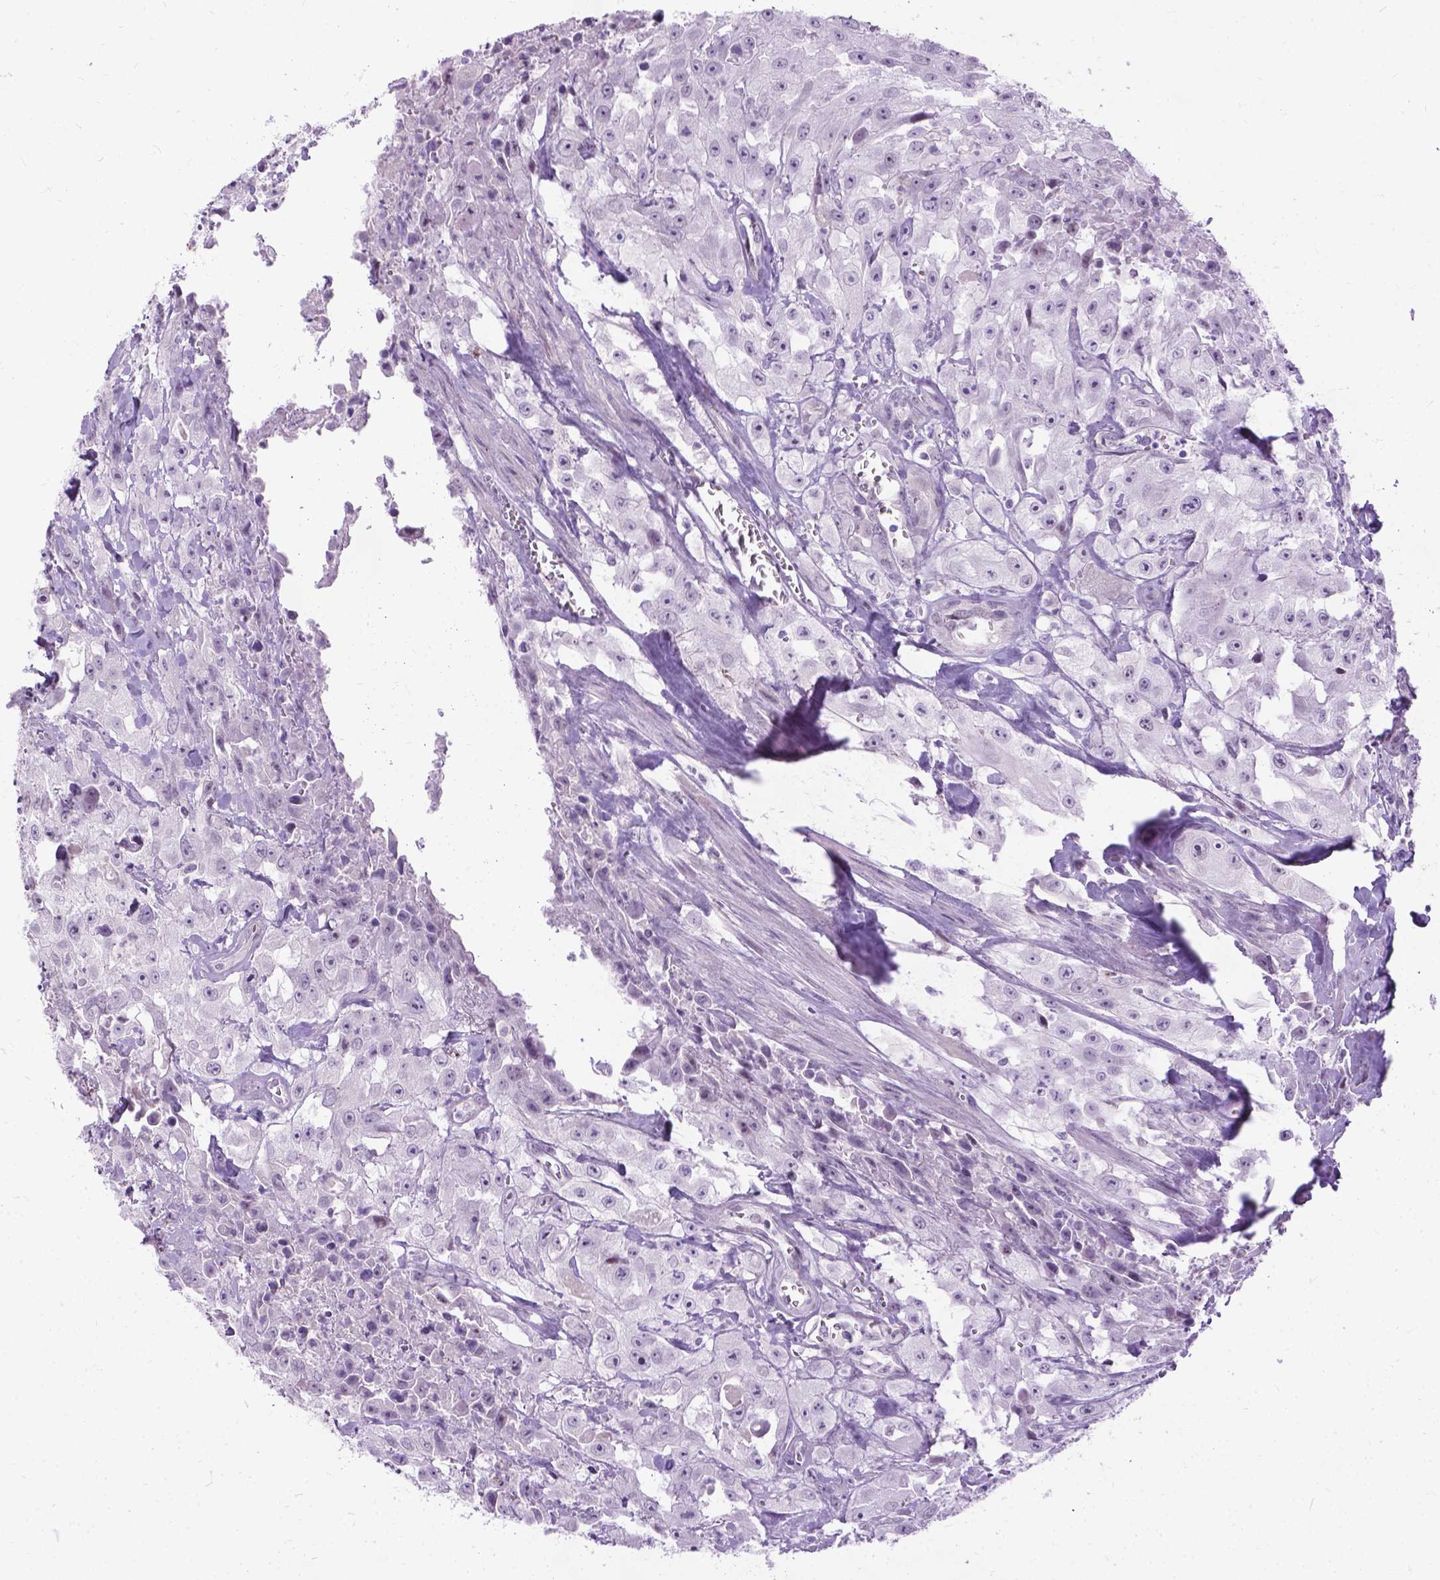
{"staining": {"intensity": "negative", "quantity": "none", "location": "none"}, "tissue": "urothelial cancer", "cell_type": "Tumor cells", "image_type": "cancer", "snomed": [{"axis": "morphology", "description": "Urothelial carcinoma, High grade"}, {"axis": "topography", "description": "Urinary bladder"}], "caption": "High-grade urothelial carcinoma was stained to show a protein in brown. There is no significant staining in tumor cells.", "gene": "PROB1", "patient": {"sex": "male", "age": 79}}